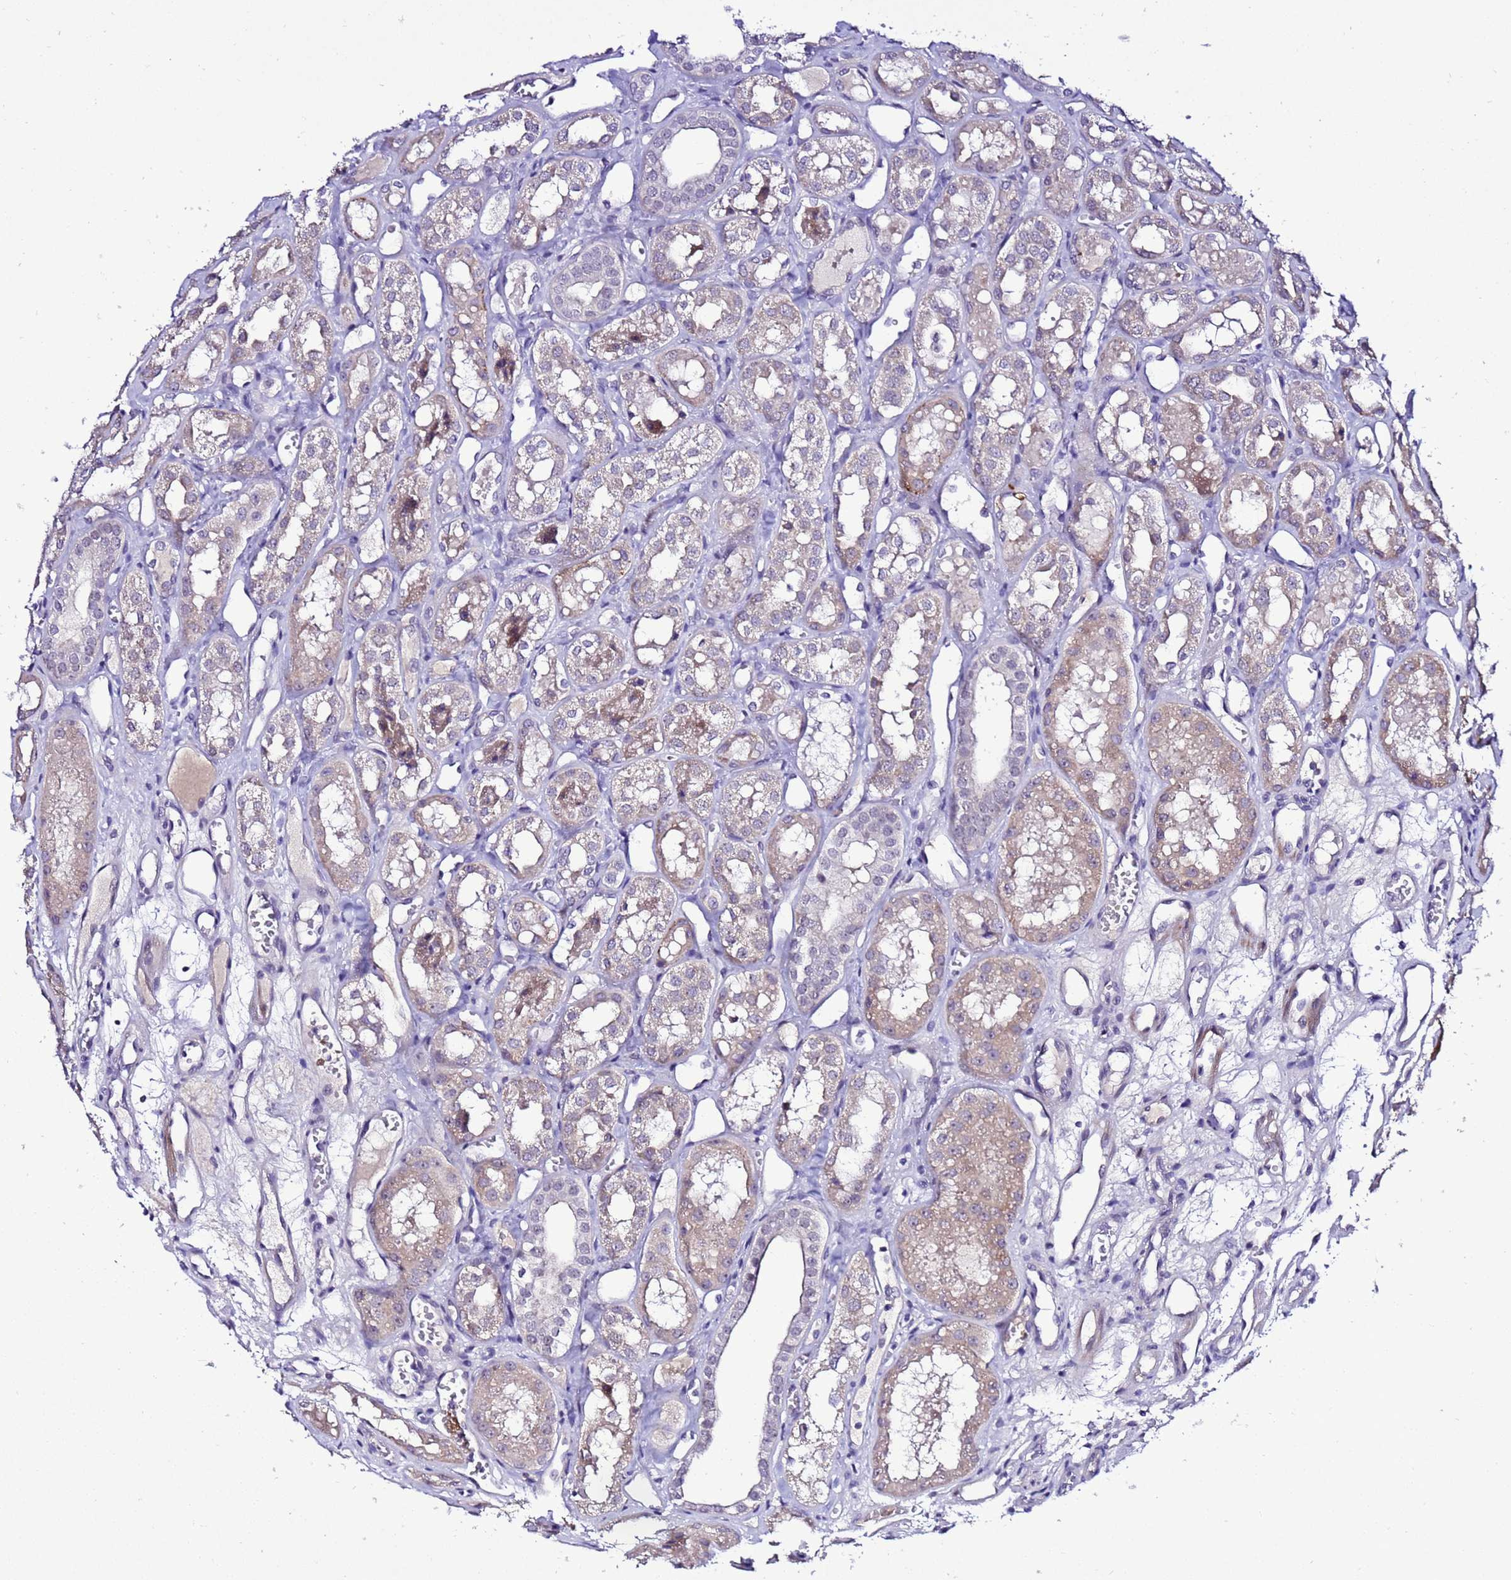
{"staining": {"intensity": "negative", "quantity": "none", "location": "none"}, "tissue": "kidney", "cell_type": "Cells in glomeruli", "image_type": "normal", "snomed": [{"axis": "morphology", "description": "Normal tissue, NOS"}, {"axis": "topography", "description": "Kidney"}], "caption": "The photomicrograph displays no significant positivity in cells in glomeruli of kidney. (Immunohistochemistry (ihc), brightfield microscopy, high magnification).", "gene": "C19orf47", "patient": {"sex": "male", "age": 16}}